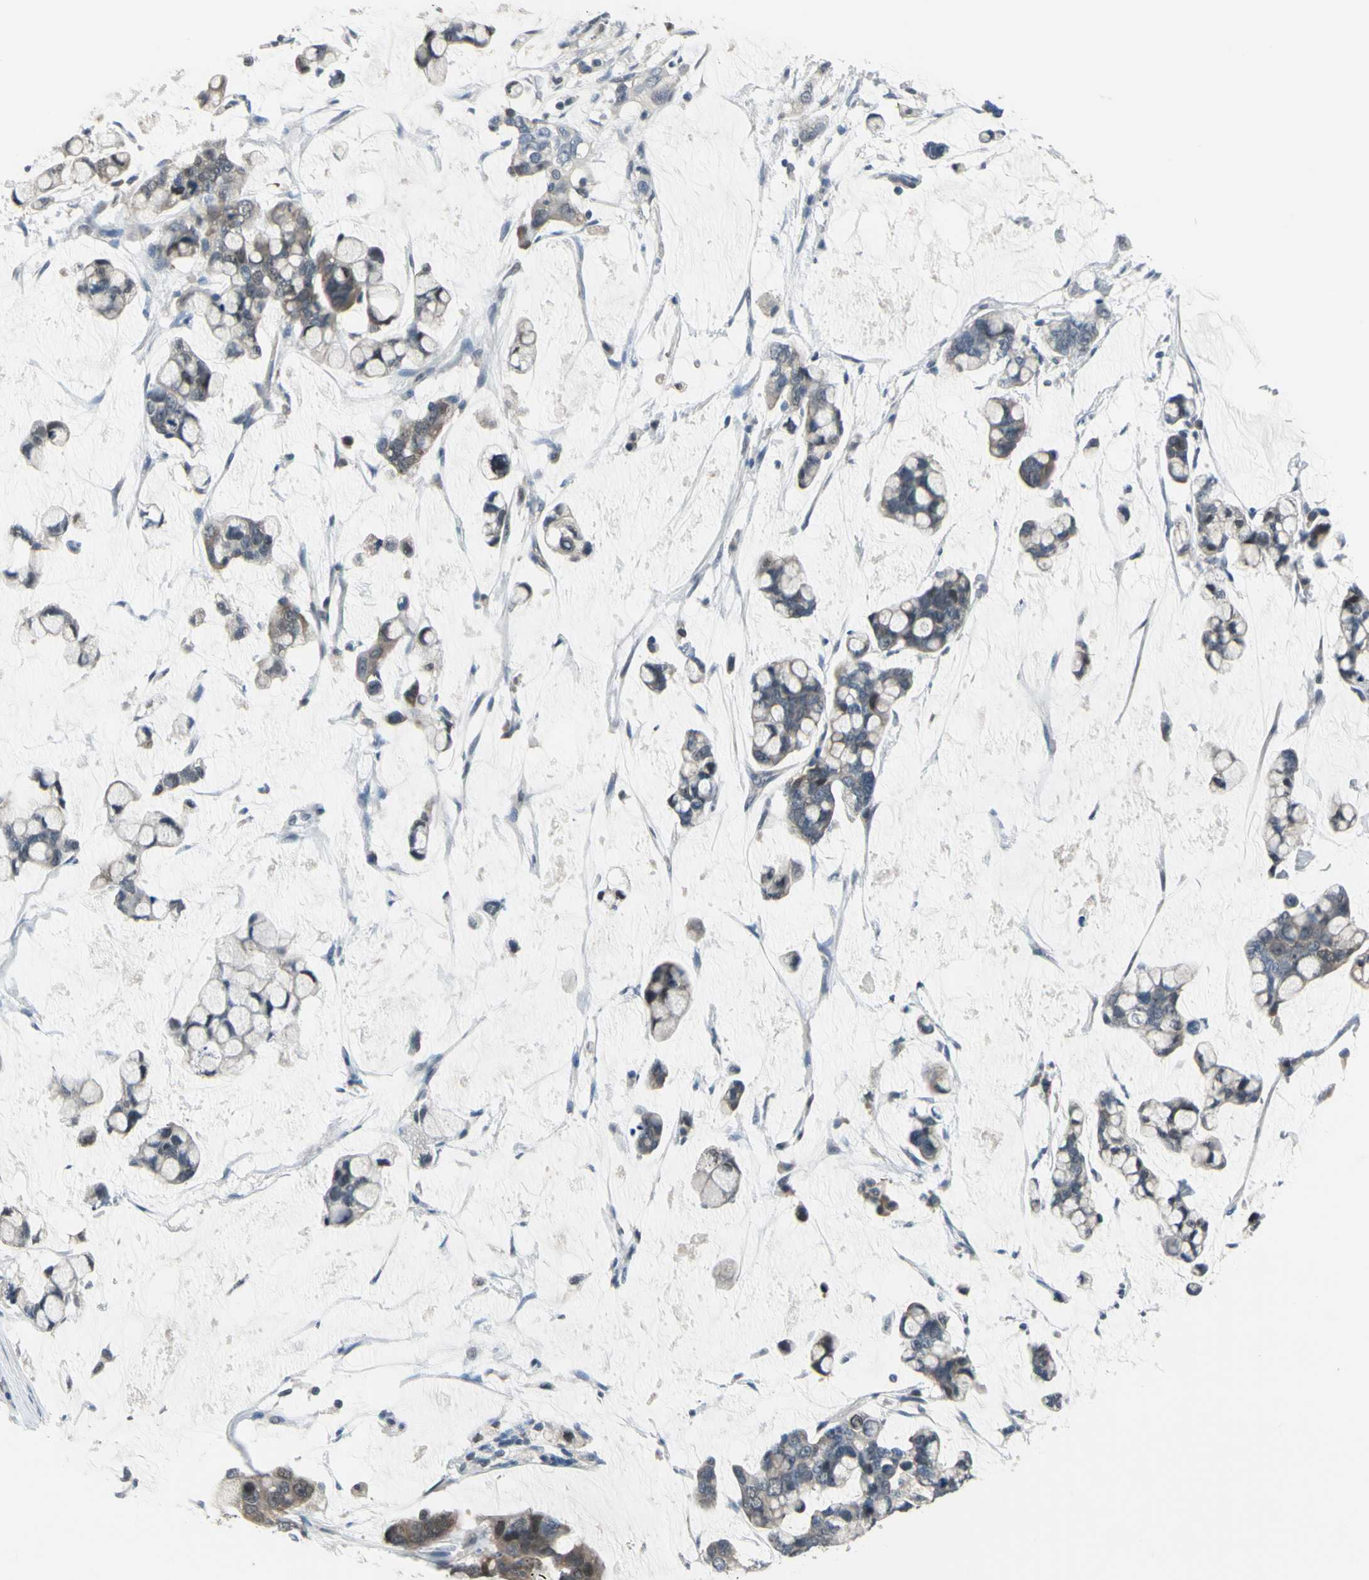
{"staining": {"intensity": "weak", "quantity": "<25%", "location": "cytoplasmic/membranous"}, "tissue": "stomach cancer", "cell_type": "Tumor cells", "image_type": "cancer", "snomed": [{"axis": "morphology", "description": "Adenocarcinoma, NOS"}, {"axis": "topography", "description": "Stomach, lower"}], "caption": "IHC micrograph of human stomach adenocarcinoma stained for a protein (brown), which reveals no expression in tumor cells.", "gene": "HSPA4", "patient": {"sex": "male", "age": 84}}